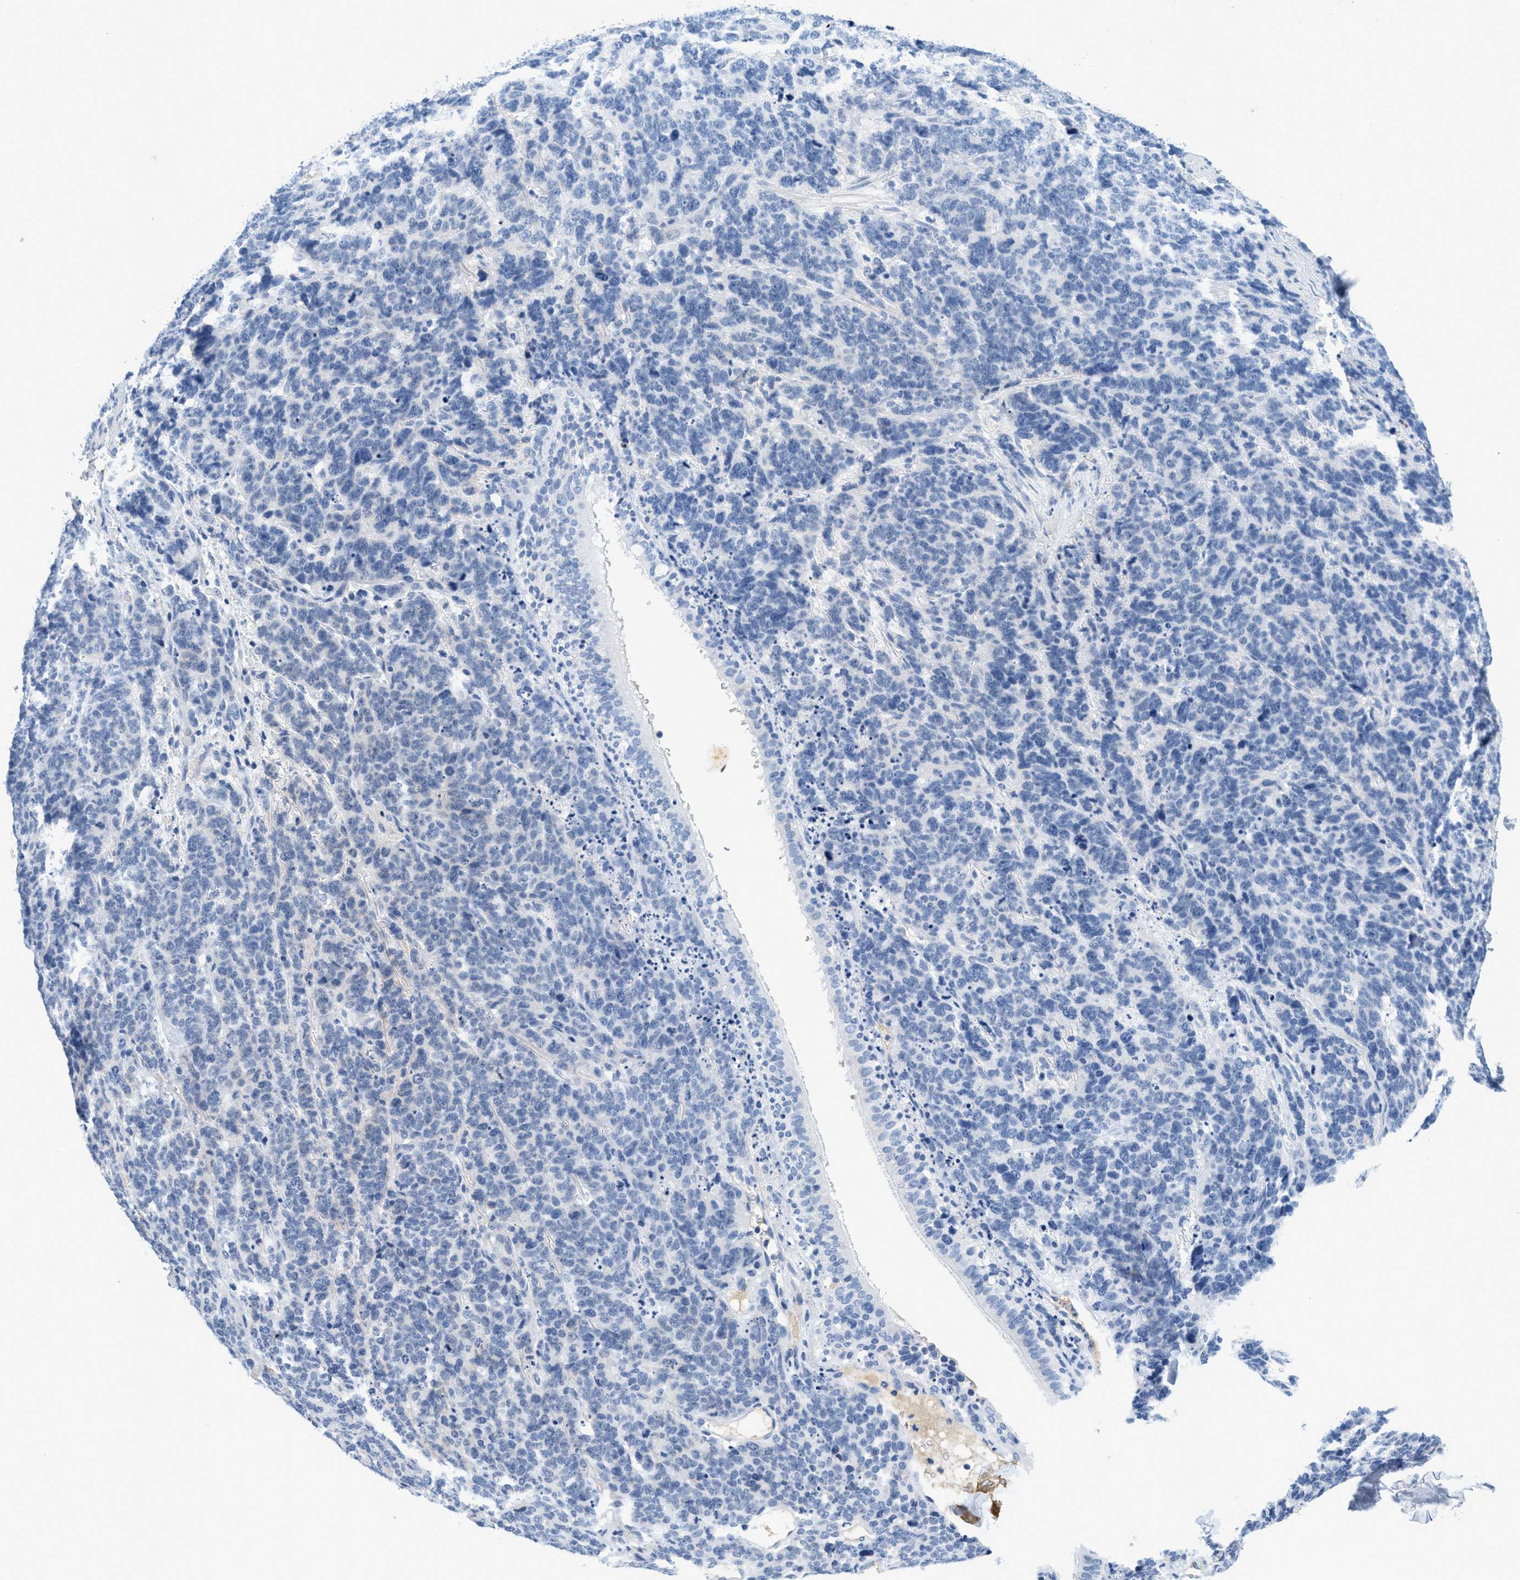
{"staining": {"intensity": "negative", "quantity": "none", "location": "none"}, "tissue": "lung cancer", "cell_type": "Tumor cells", "image_type": "cancer", "snomed": [{"axis": "morphology", "description": "Neoplasm, malignant, NOS"}, {"axis": "topography", "description": "Lung"}], "caption": "Tumor cells are negative for brown protein staining in lung cancer. (DAB (3,3'-diaminobenzidine) immunohistochemistry visualized using brightfield microscopy, high magnification).", "gene": "SERPINA1", "patient": {"sex": "female", "age": 58}}